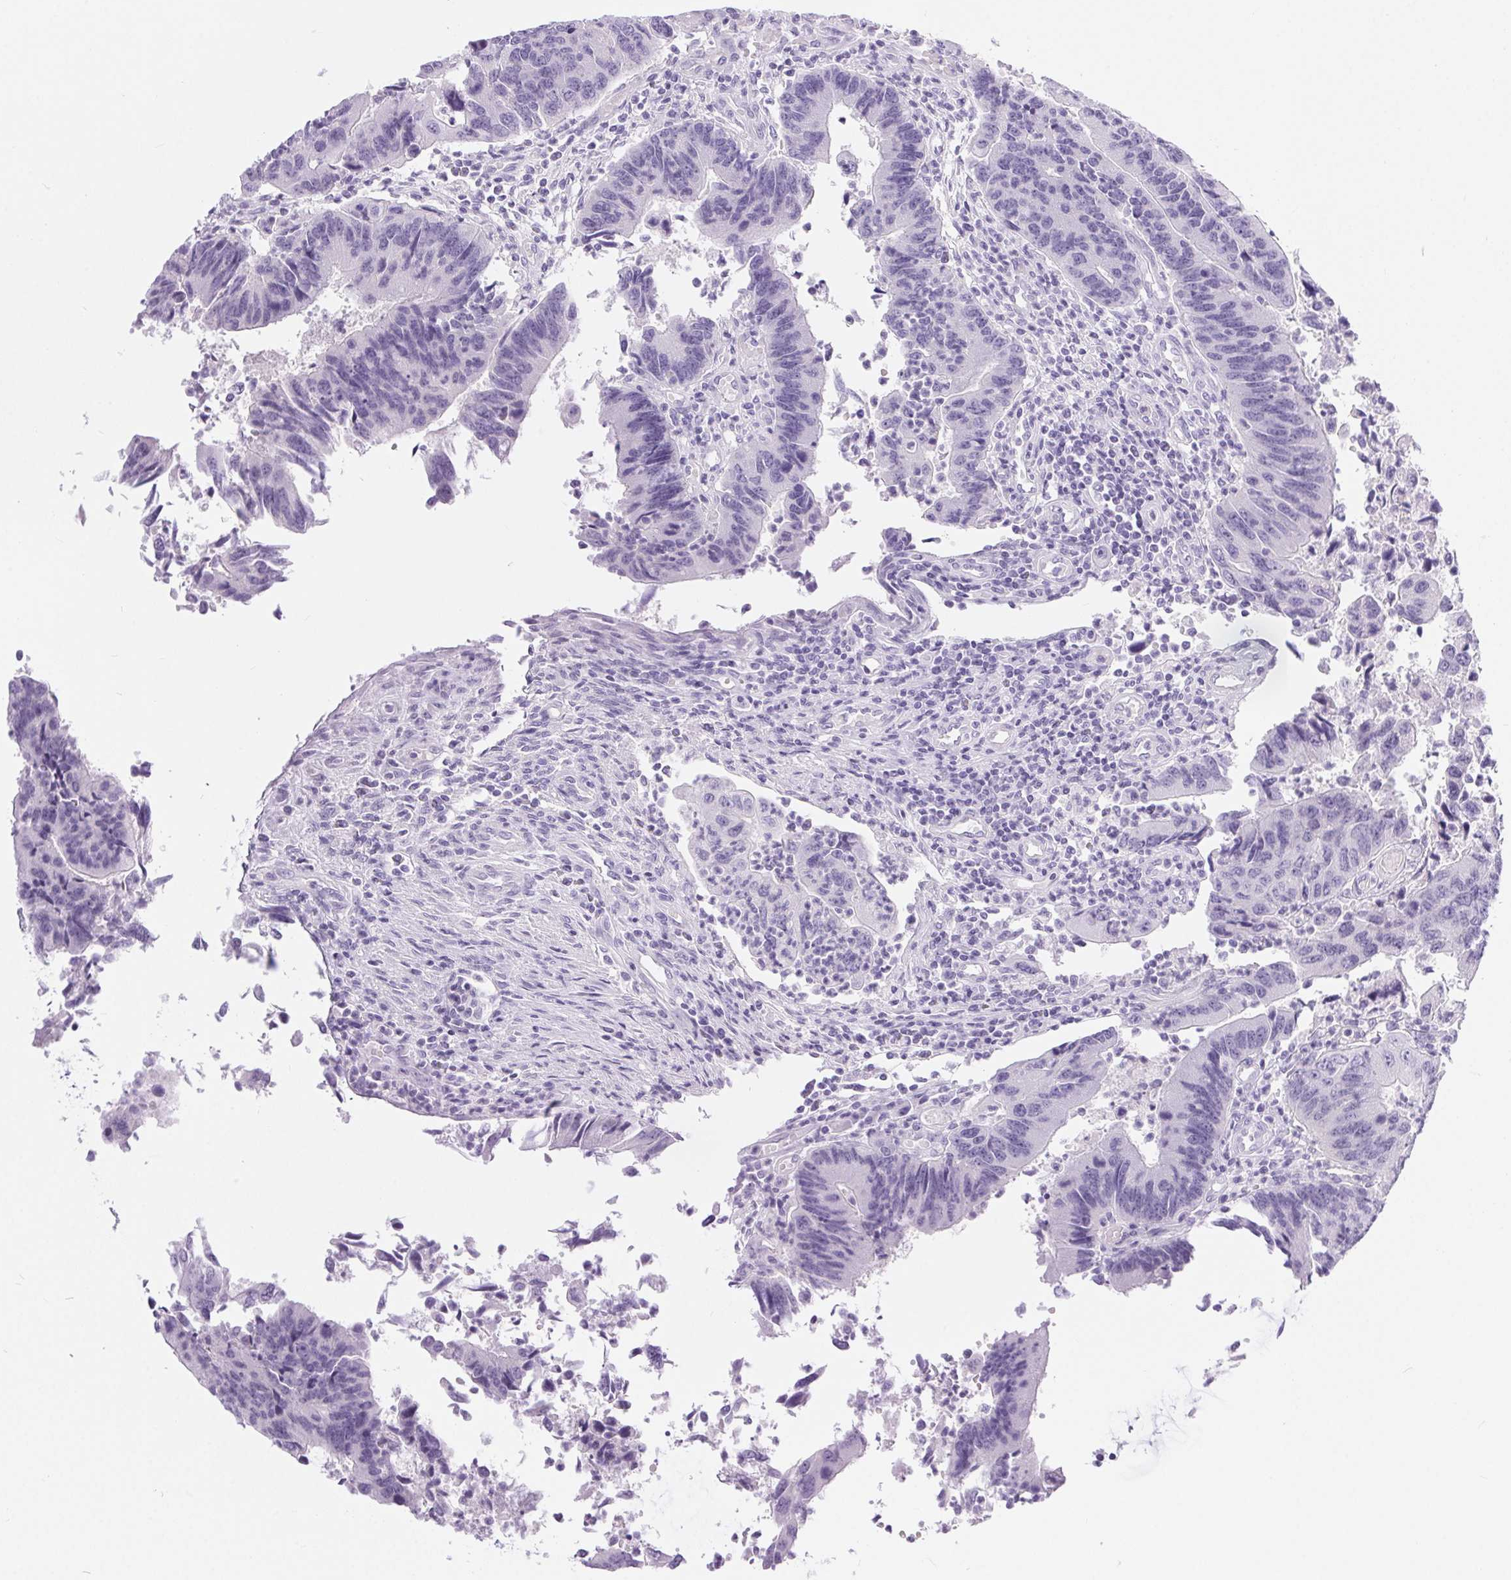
{"staining": {"intensity": "negative", "quantity": "none", "location": "none"}, "tissue": "colorectal cancer", "cell_type": "Tumor cells", "image_type": "cancer", "snomed": [{"axis": "morphology", "description": "Adenocarcinoma, NOS"}, {"axis": "topography", "description": "Colon"}], "caption": "DAB (3,3'-diaminobenzidine) immunohistochemical staining of colorectal cancer (adenocarcinoma) demonstrates no significant staining in tumor cells. (DAB (3,3'-diaminobenzidine) IHC with hematoxylin counter stain).", "gene": "XDH", "patient": {"sex": "female", "age": 67}}